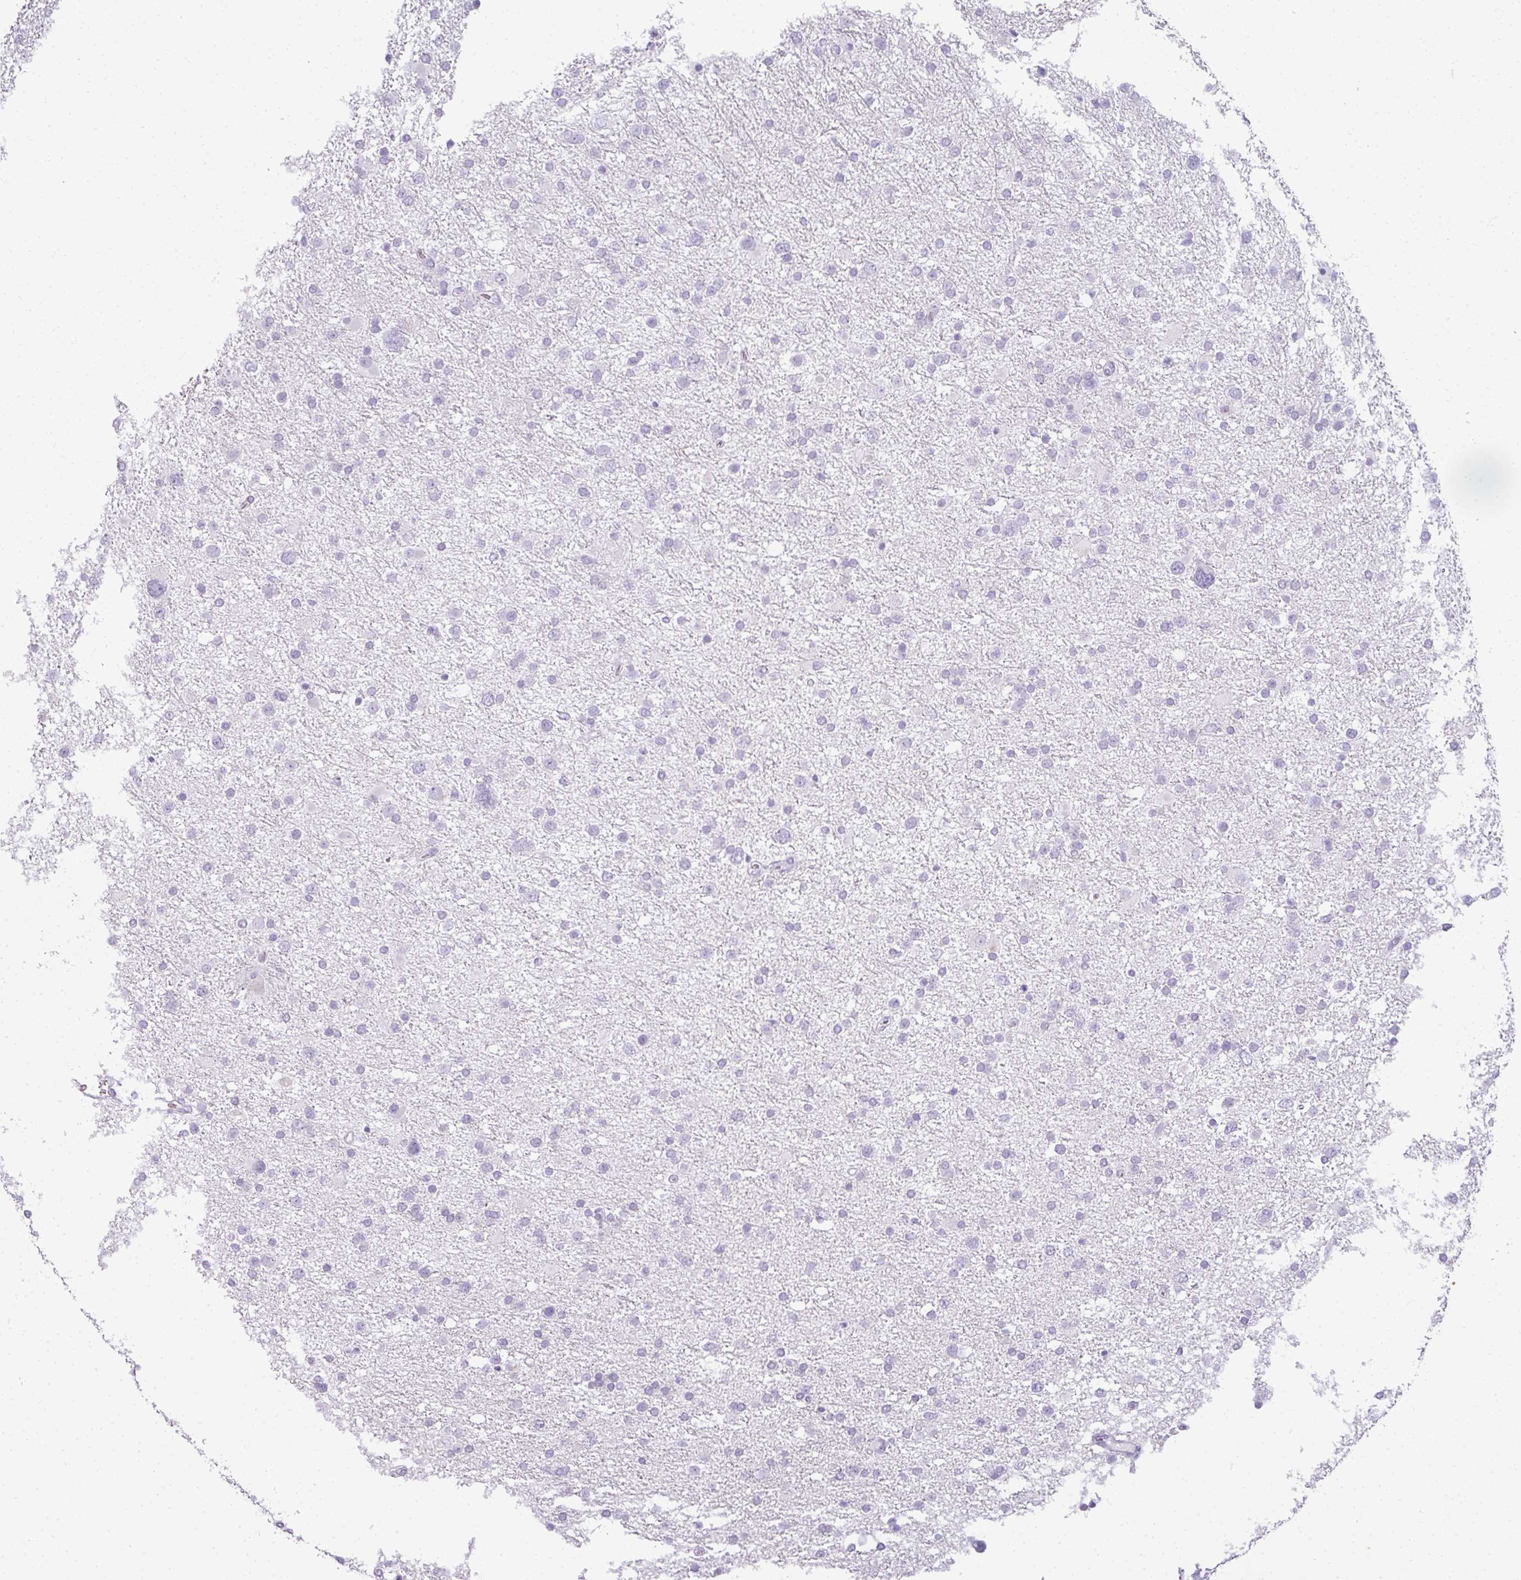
{"staining": {"intensity": "negative", "quantity": "none", "location": "none"}, "tissue": "glioma", "cell_type": "Tumor cells", "image_type": "cancer", "snomed": [{"axis": "morphology", "description": "Glioma, malignant, Low grade"}, {"axis": "topography", "description": "Brain"}], "caption": "Glioma was stained to show a protein in brown. There is no significant positivity in tumor cells.", "gene": "RBMY1F", "patient": {"sex": "female", "age": 32}}